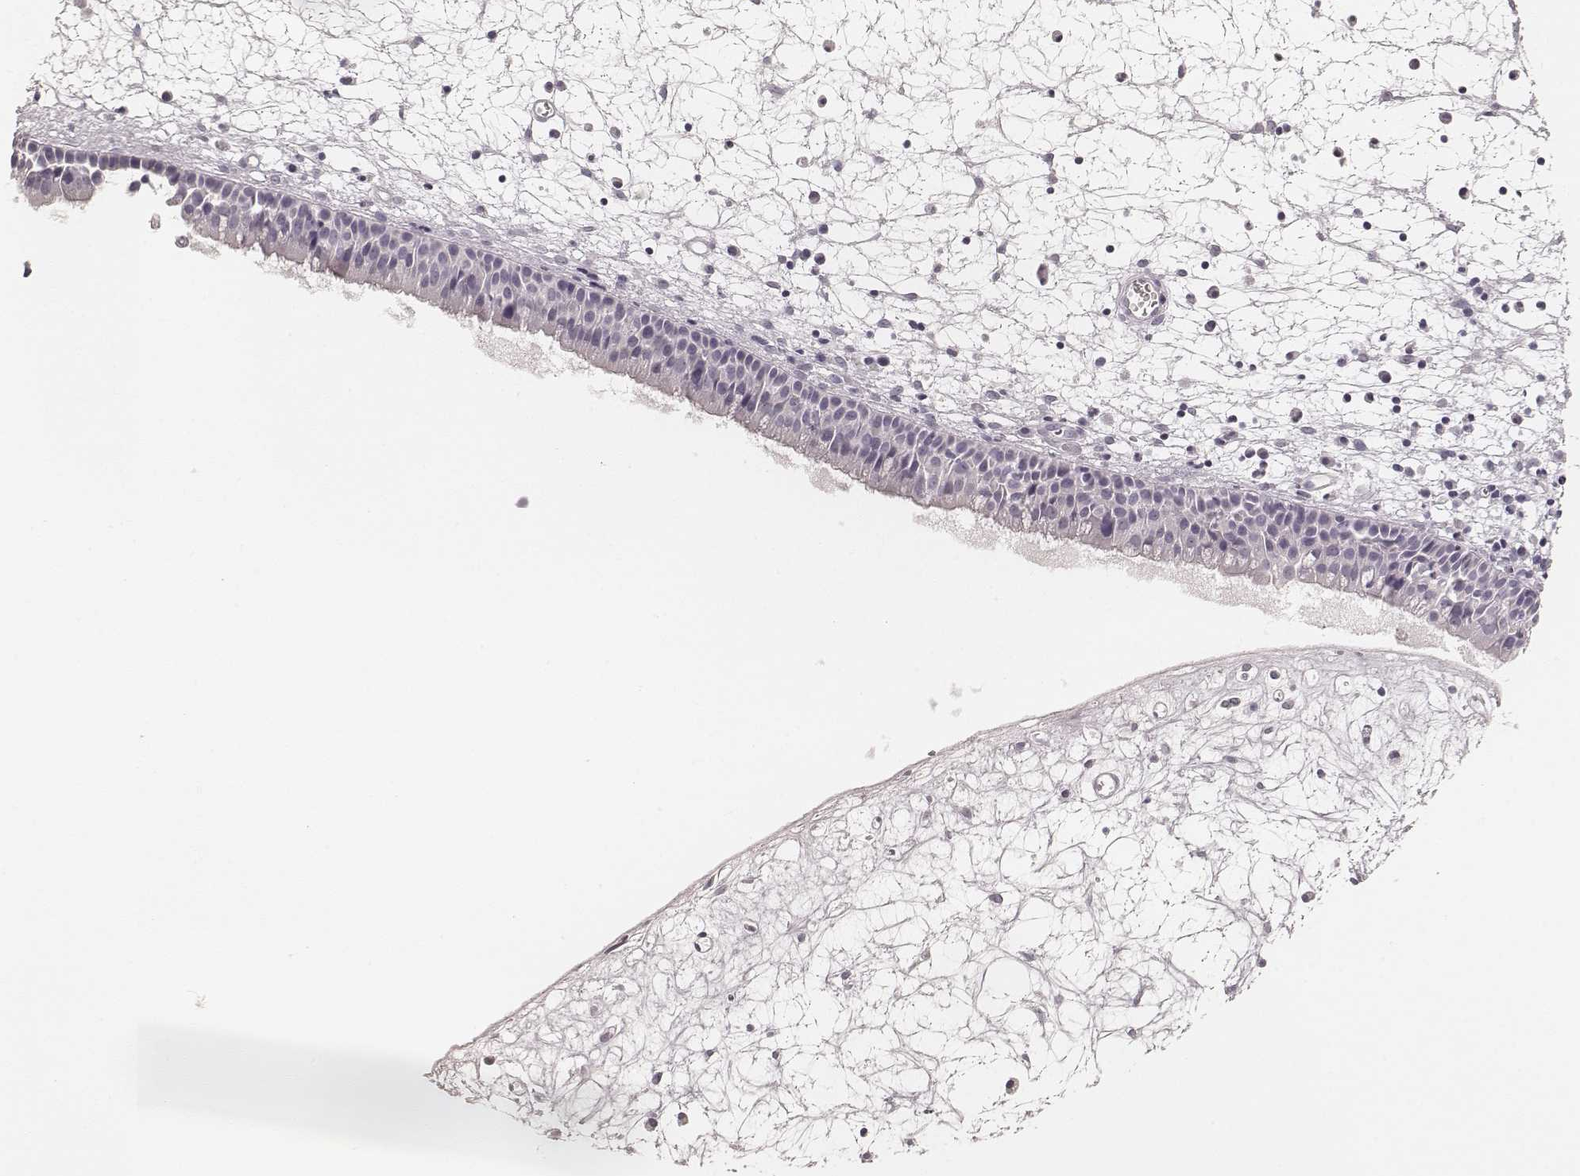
{"staining": {"intensity": "negative", "quantity": "none", "location": "none"}, "tissue": "nasopharynx", "cell_type": "Respiratory epithelial cells", "image_type": "normal", "snomed": [{"axis": "morphology", "description": "Normal tissue, NOS"}, {"axis": "topography", "description": "Nasopharynx"}], "caption": "Immunohistochemistry photomicrograph of unremarkable nasopharynx: human nasopharynx stained with DAB displays no significant protein staining in respiratory epithelial cells.", "gene": "HNF4G", "patient": {"sex": "male", "age": 61}}